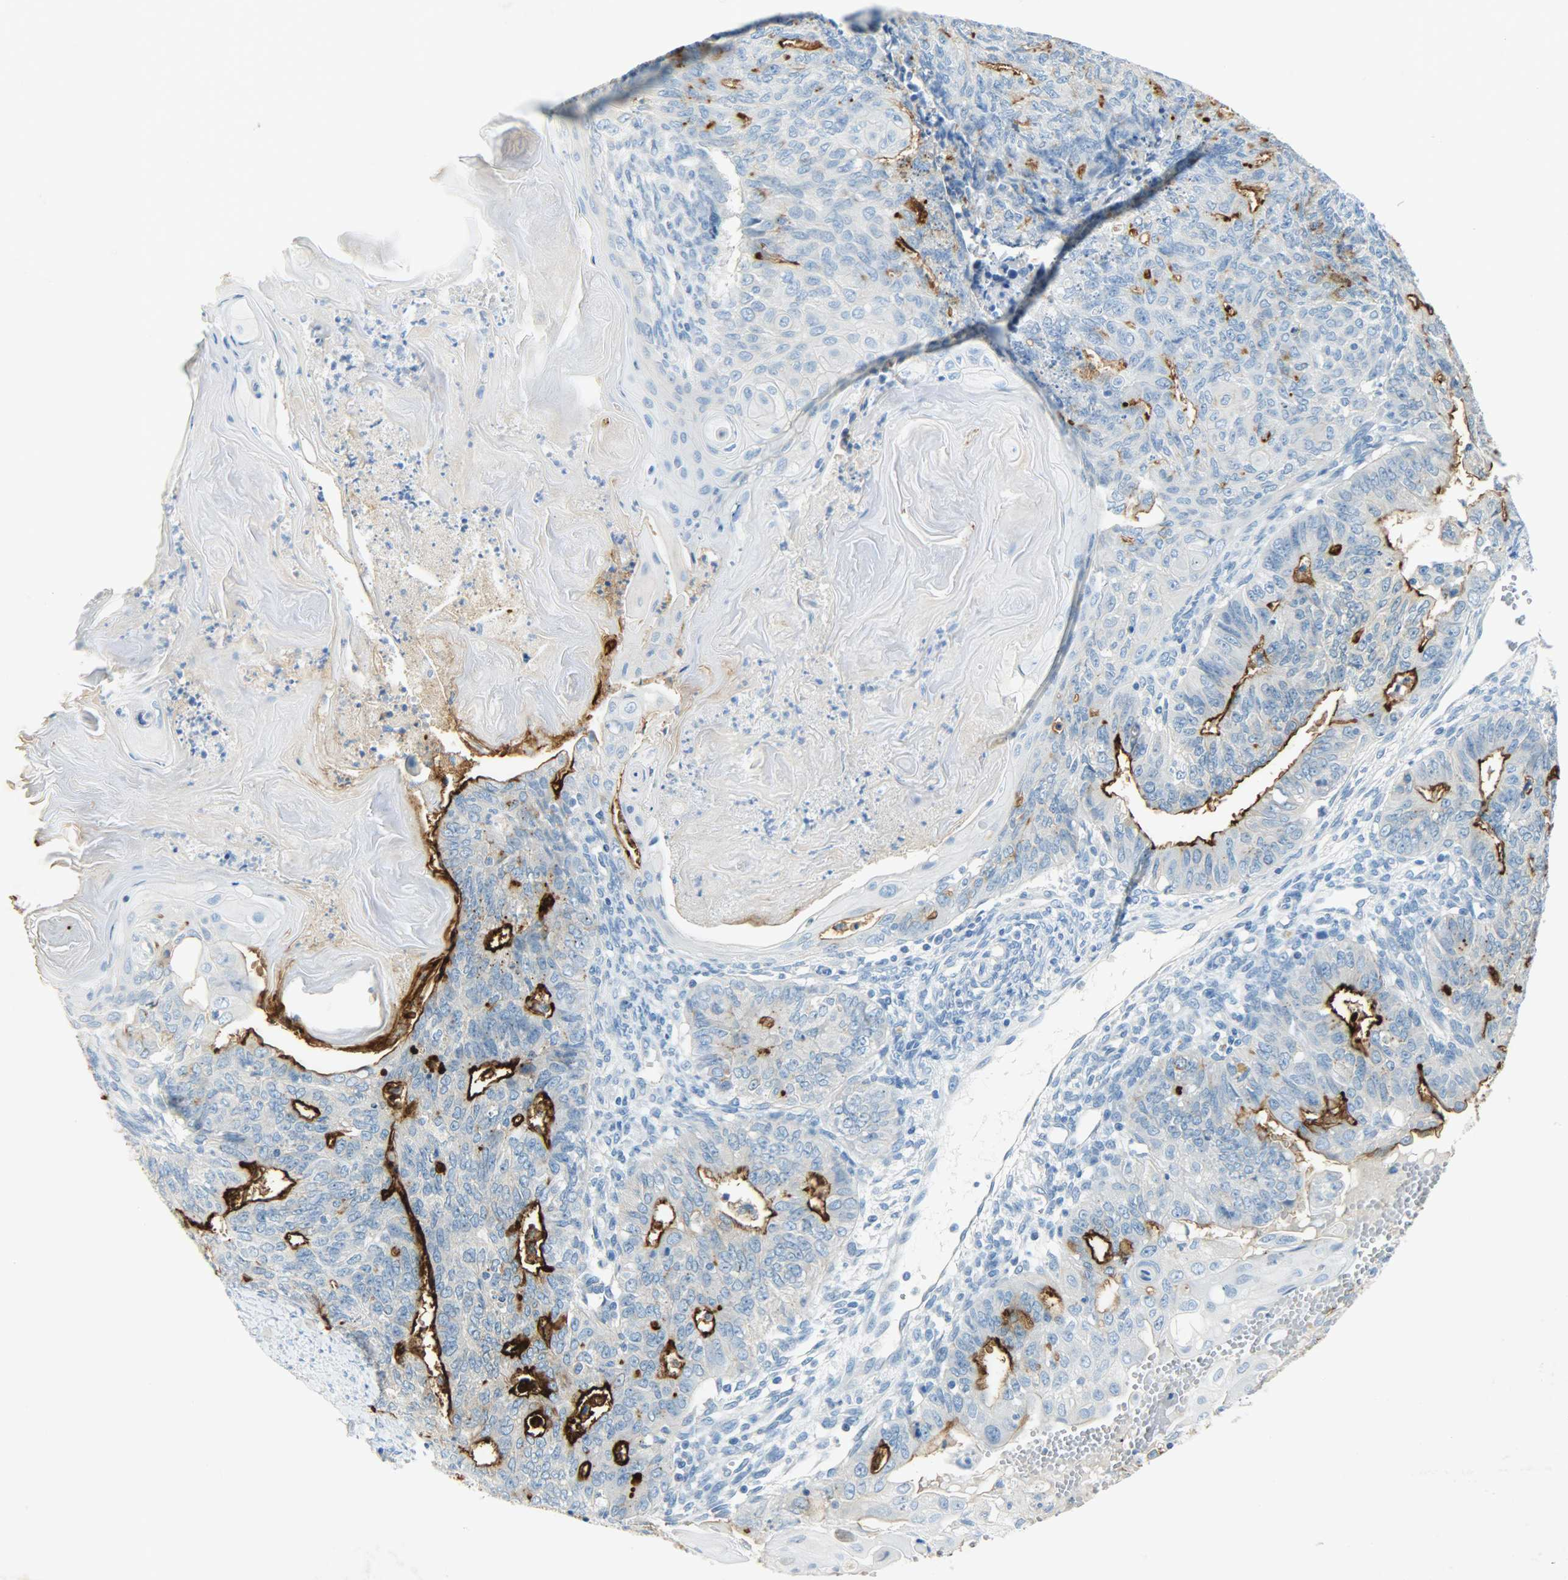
{"staining": {"intensity": "strong", "quantity": "25%-75%", "location": "cytoplasmic/membranous"}, "tissue": "endometrial cancer", "cell_type": "Tumor cells", "image_type": "cancer", "snomed": [{"axis": "morphology", "description": "Neoplasm, malignant, NOS"}, {"axis": "topography", "description": "Endometrium"}], "caption": "Protein expression analysis of human endometrial neoplasm (malignant) reveals strong cytoplasmic/membranous staining in approximately 25%-75% of tumor cells.", "gene": "PROM1", "patient": {"sex": "female", "age": 74}}